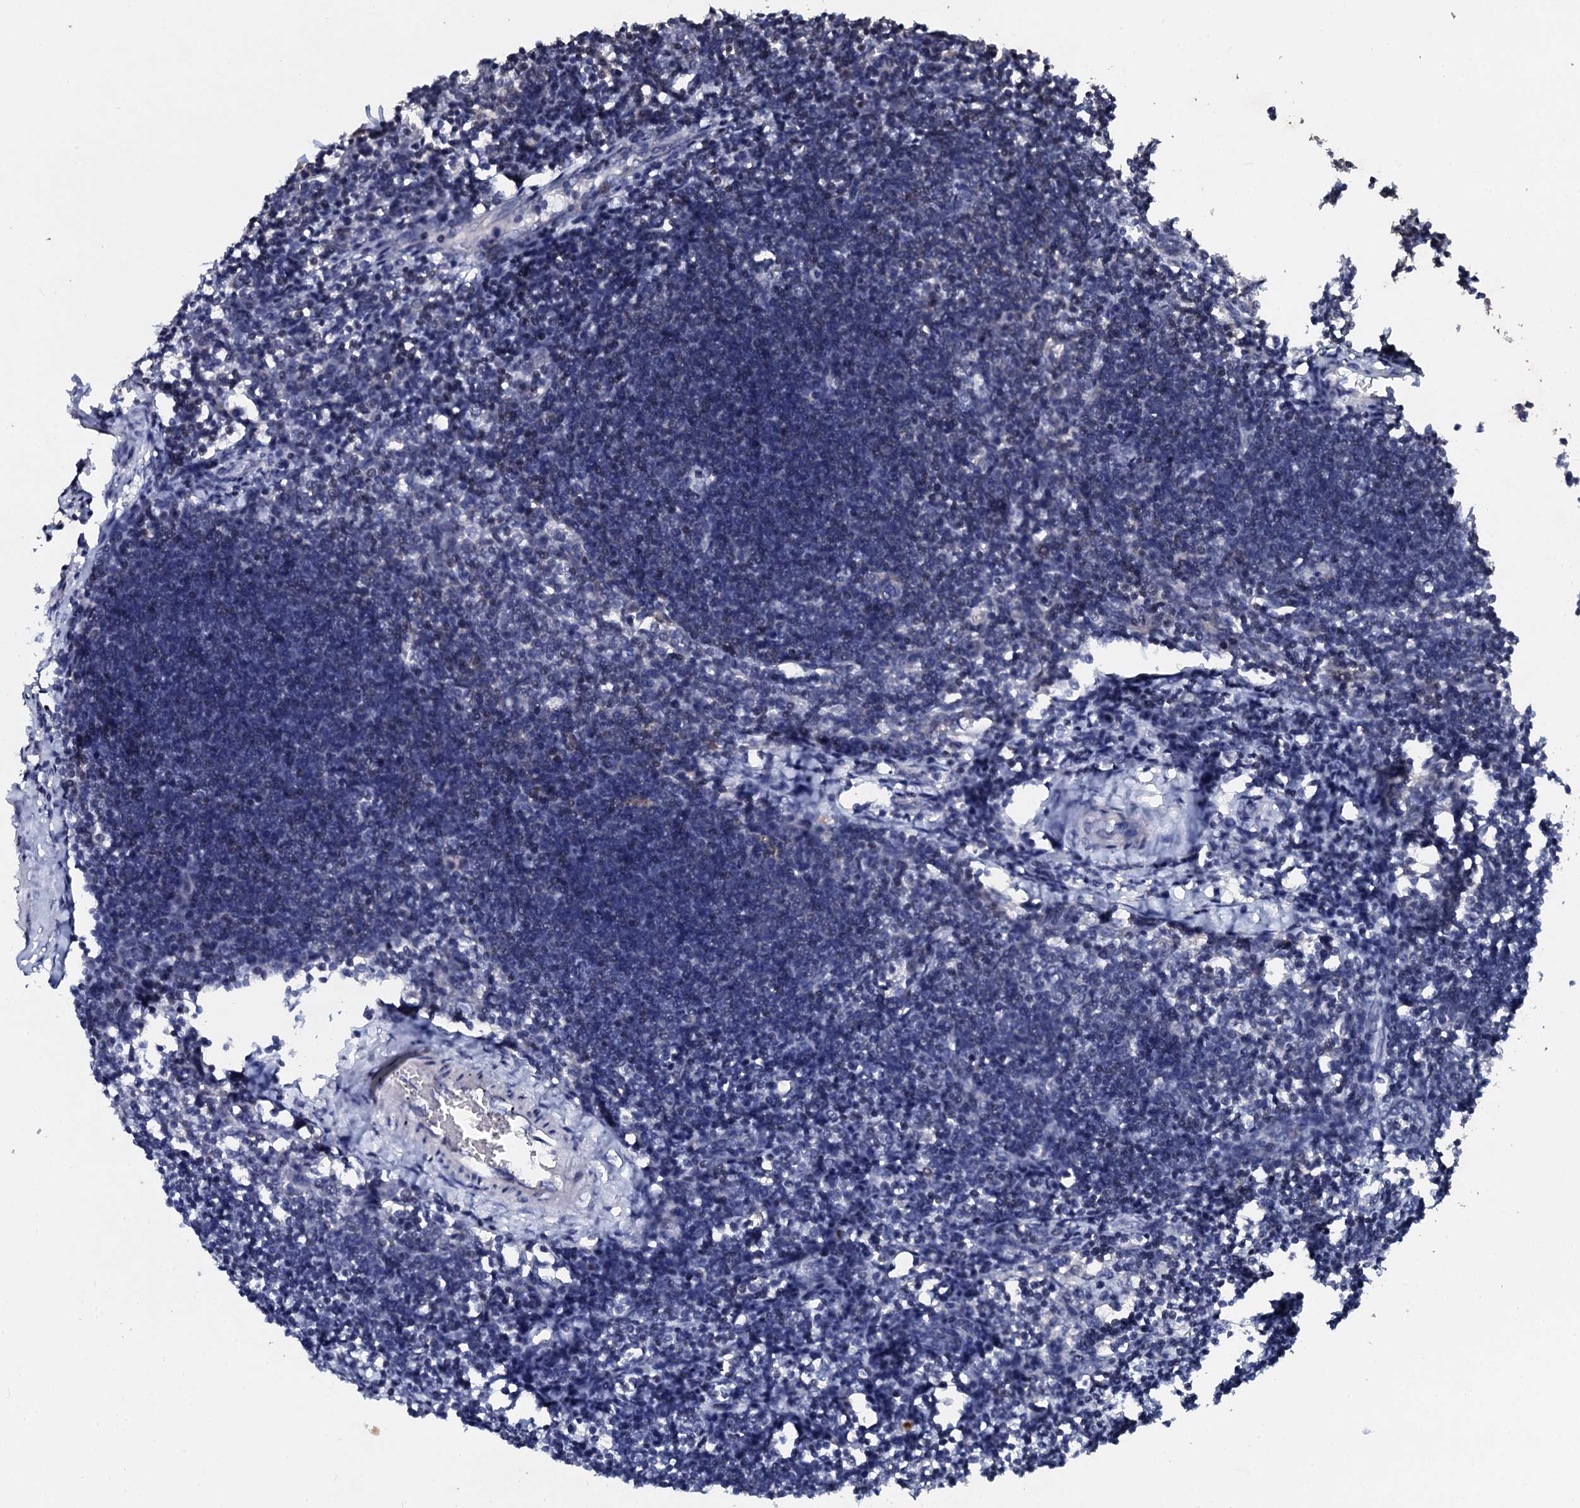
{"staining": {"intensity": "negative", "quantity": "none", "location": "none"}, "tissue": "lymph node", "cell_type": "Germinal center cells", "image_type": "normal", "snomed": [{"axis": "morphology", "description": "Normal tissue, NOS"}, {"axis": "morphology", "description": "Malignant melanoma, Metastatic site"}, {"axis": "topography", "description": "Lymph node"}], "caption": "Immunohistochemistry (IHC) of normal human lymph node exhibits no expression in germinal center cells.", "gene": "SLC37A4", "patient": {"sex": "male", "age": 41}}